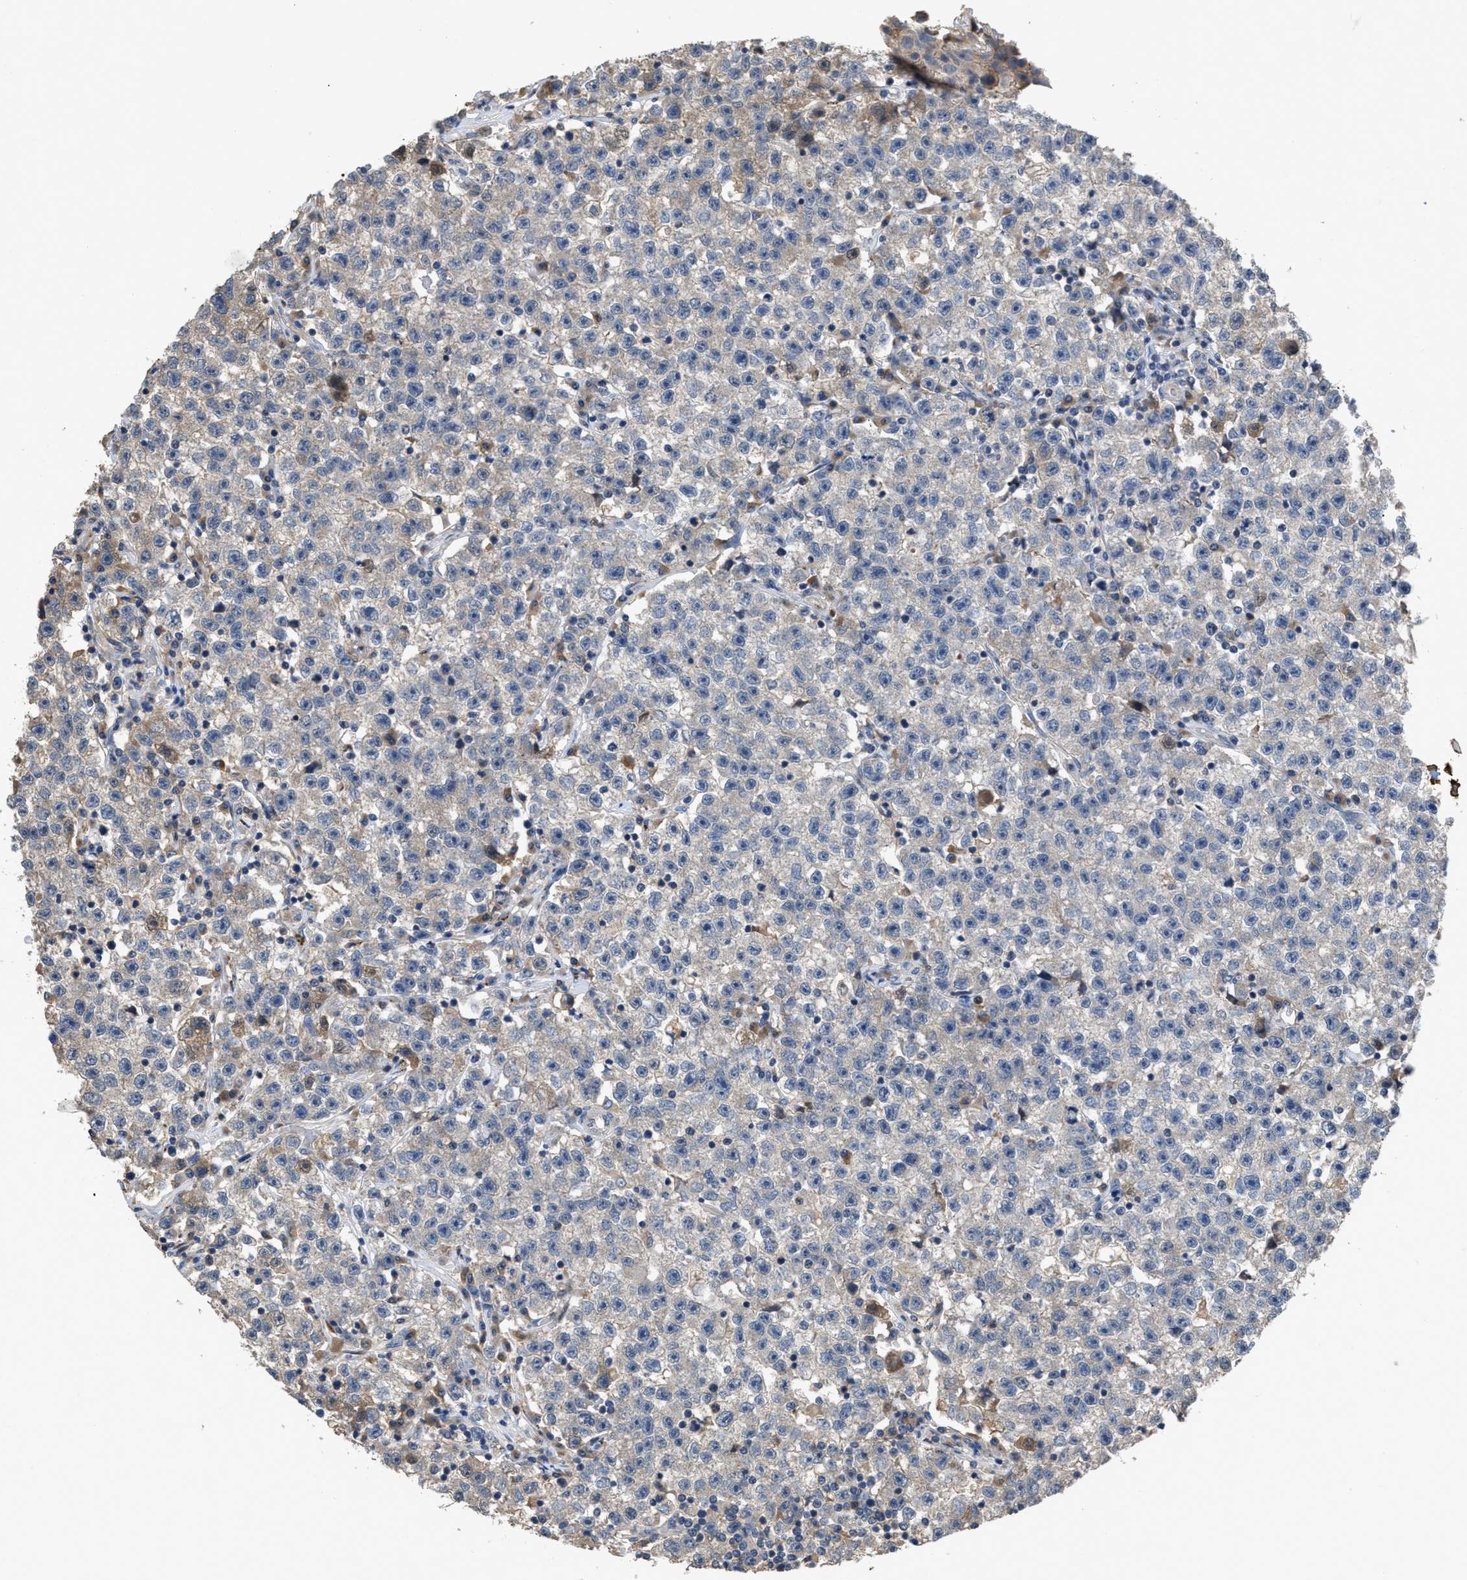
{"staining": {"intensity": "negative", "quantity": "none", "location": "none"}, "tissue": "testis cancer", "cell_type": "Tumor cells", "image_type": "cancer", "snomed": [{"axis": "morphology", "description": "Seminoma, NOS"}, {"axis": "topography", "description": "Testis"}], "caption": "Photomicrograph shows no protein expression in tumor cells of testis seminoma tissue.", "gene": "SIK2", "patient": {"sex": "male", "age": 22}}